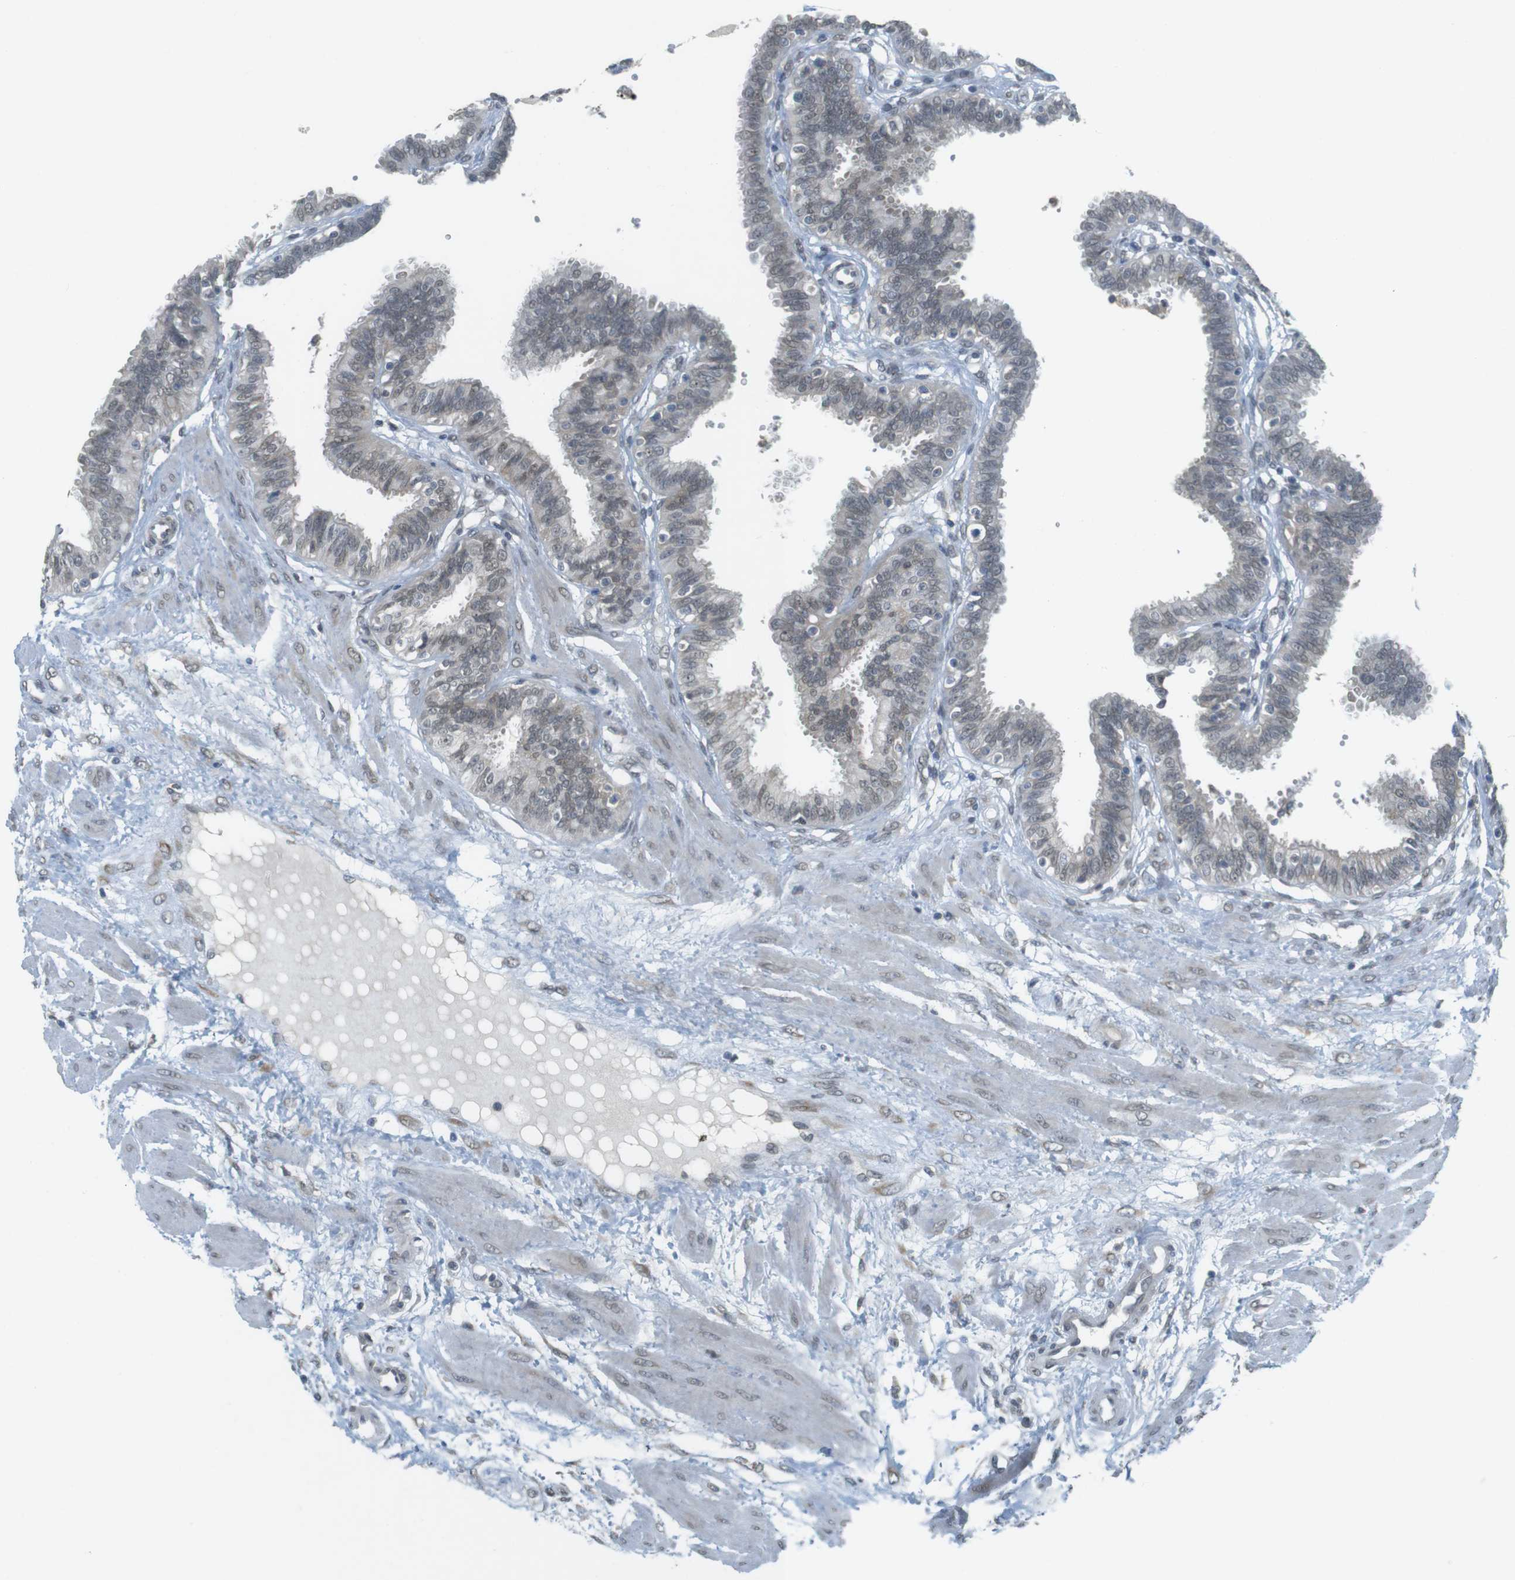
{"staining": {"intensity": "weak", "quantity": "<25%", "location": "cytoplasmic/membranous,nuclear"}, "tissue": "fallopian tube", "cell_type": "Glandular cells", "image_type": "normal", "snomed": [{"axis": "morphology", "description": "Normal tissue, NOS"}, {"axis": "topography", "description": "Fallopian tube"}], "caption": "Glandular cells are negative for brown protein staining in normal fallopian tube. The staining was performed using DAB (3,3'-diaminobenzidine) to visualize the protein expression in brown, while the nuclei were stained in blue with hematoxylin (Magnification: 20x).", "gene": "FZD10", "patient": {"sex": "female", "age": 32}}